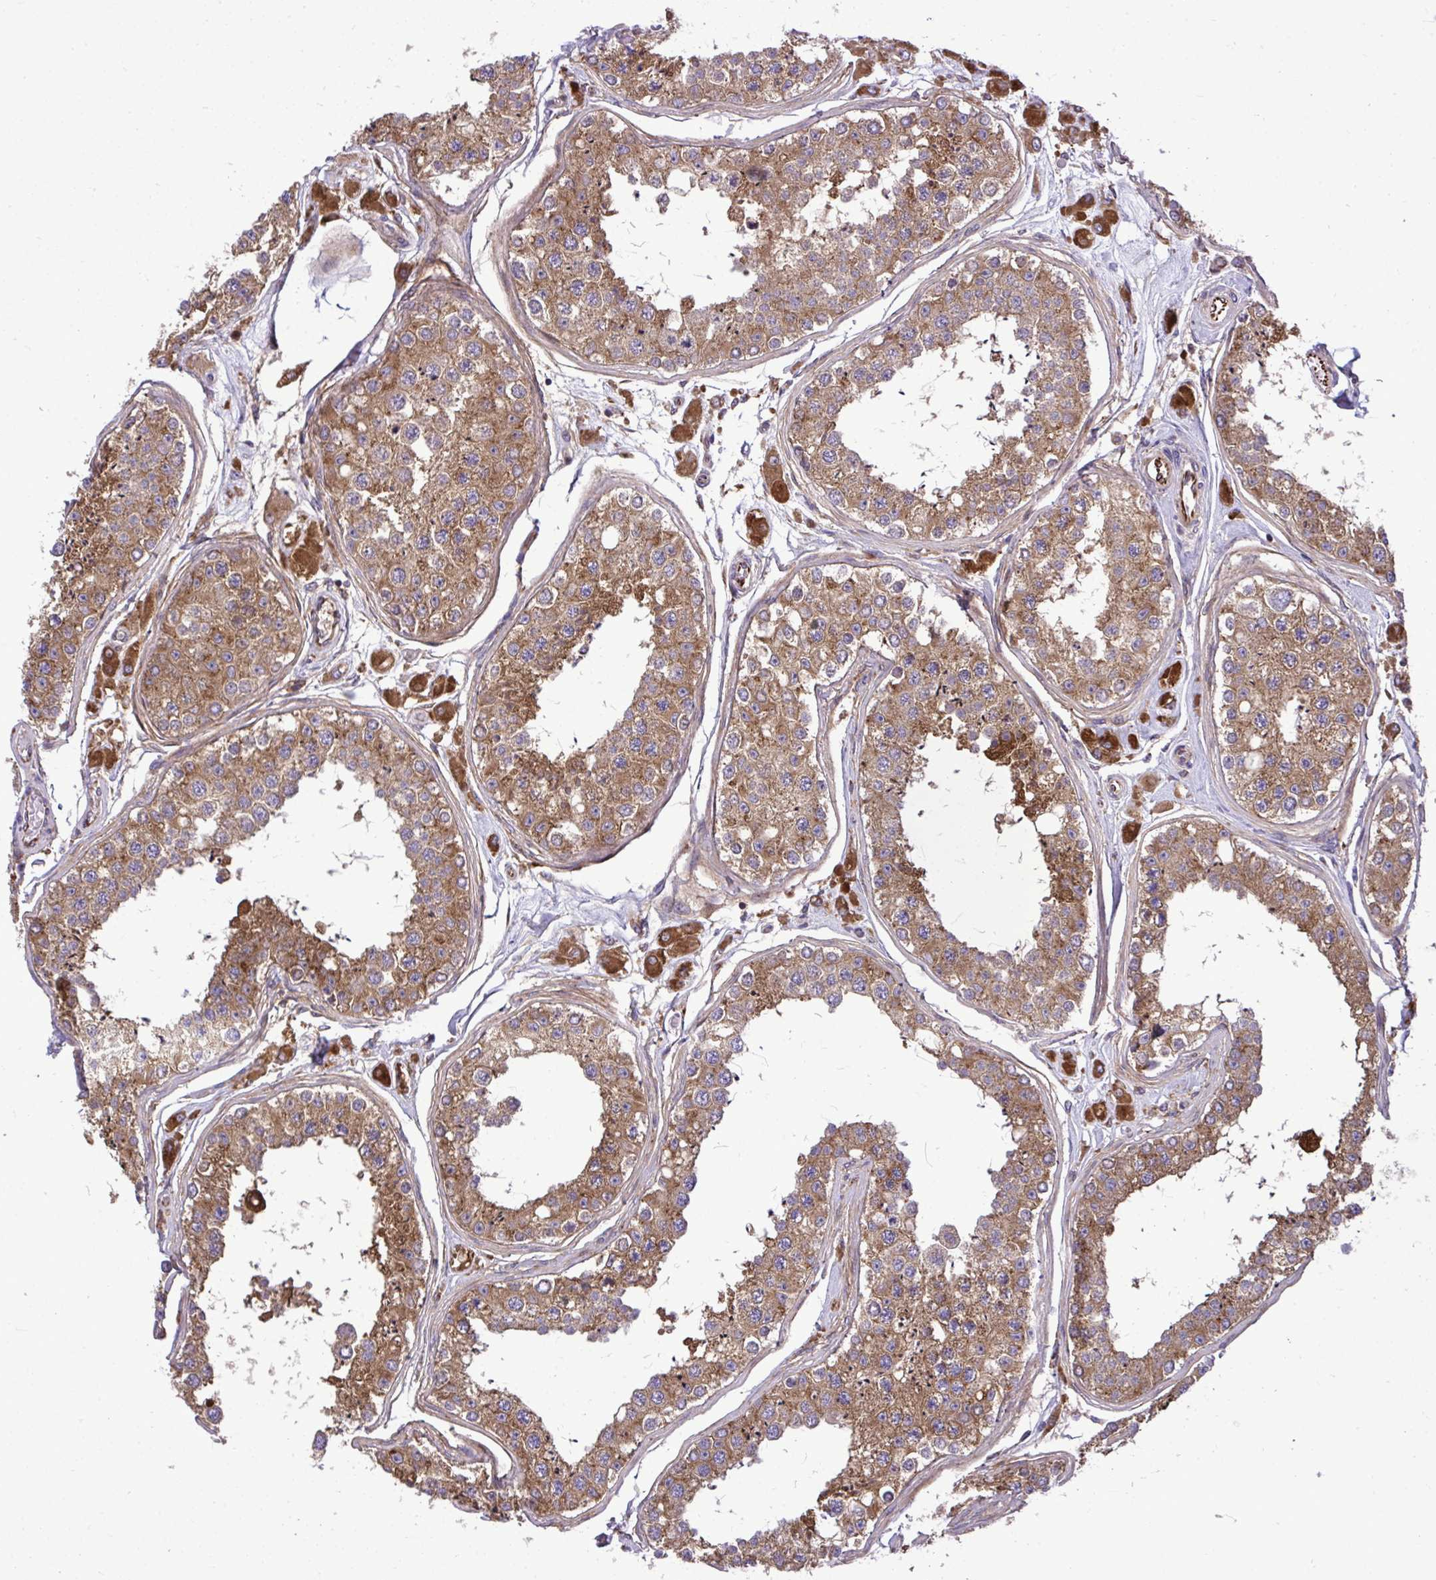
{"staining": {"intensity": "moderate", "quantity": ">75%", "location": "cytoplasmic/membranous"}, "tissue": "testis", "cell_type": "Cells in seminiferous ducts", "image_type": "normal", "snomed": [{"axis": "morphology", "description": "Normal tissue, NOS"}, {"axis": "topography", "description": "Testis"}], "caption": "The immunohistochemical stain highlights moderate cytoplasmic/membranous positivity in cells in seminiferous ducts of benign testis.", "gene": "PAIP2", "patient": {"sex": "male", "age": 25}}